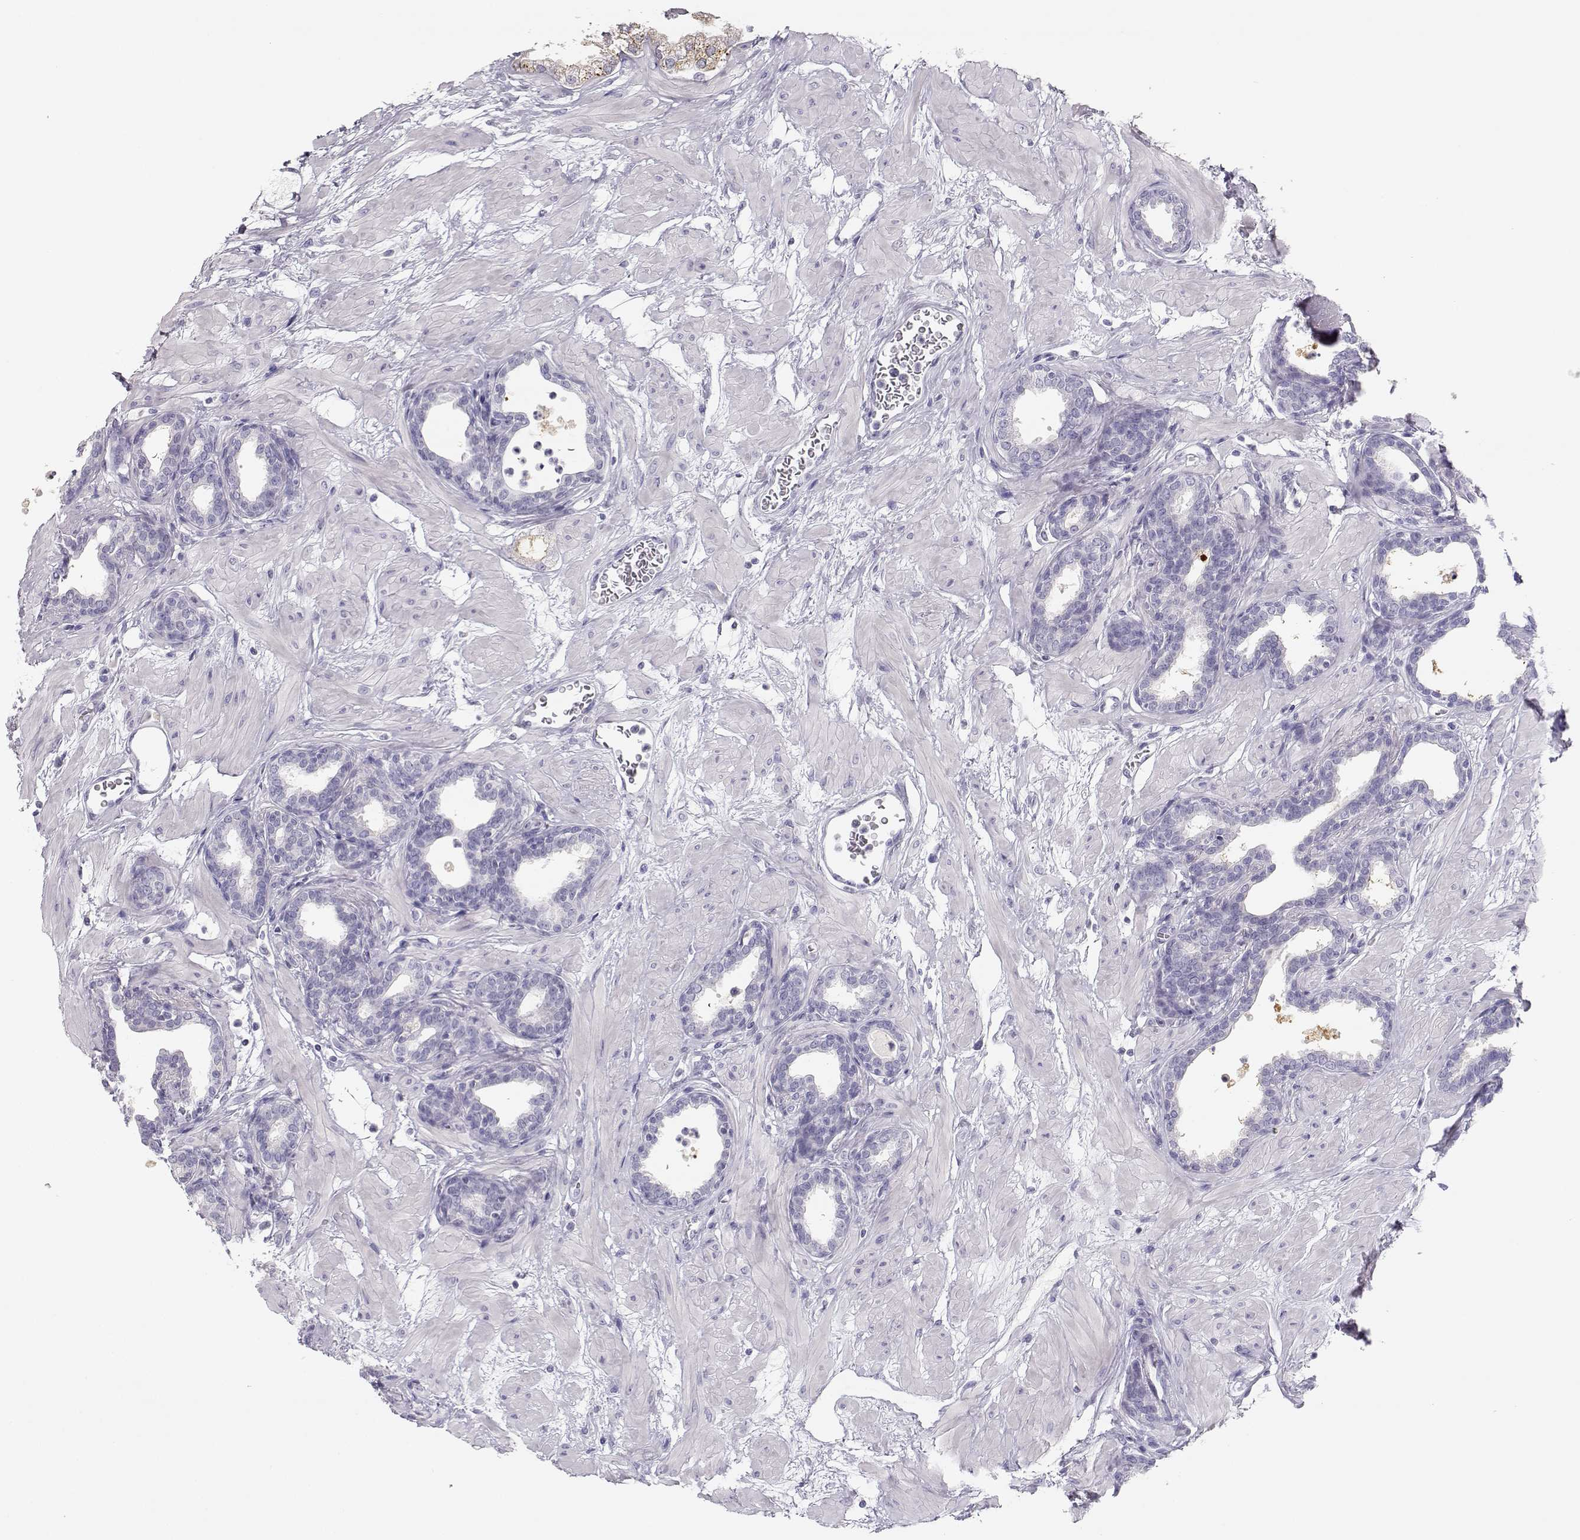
{"staining": {"intensity": "negative", "quantity": "none", "location": "none"}, "tissue": "prostate", "cell_type": "Glandular cells", "image_type": "normal", "snomed": [{"axis": "morphology", "description": "Normal tissue, NOS"}, {"axis": "topography", "description": "Prostate"}], "caption": "There is no significant staining in glandular cells of prostate.", "gene": "LEPR", "patient": {"sex": "male", "age": 37}}